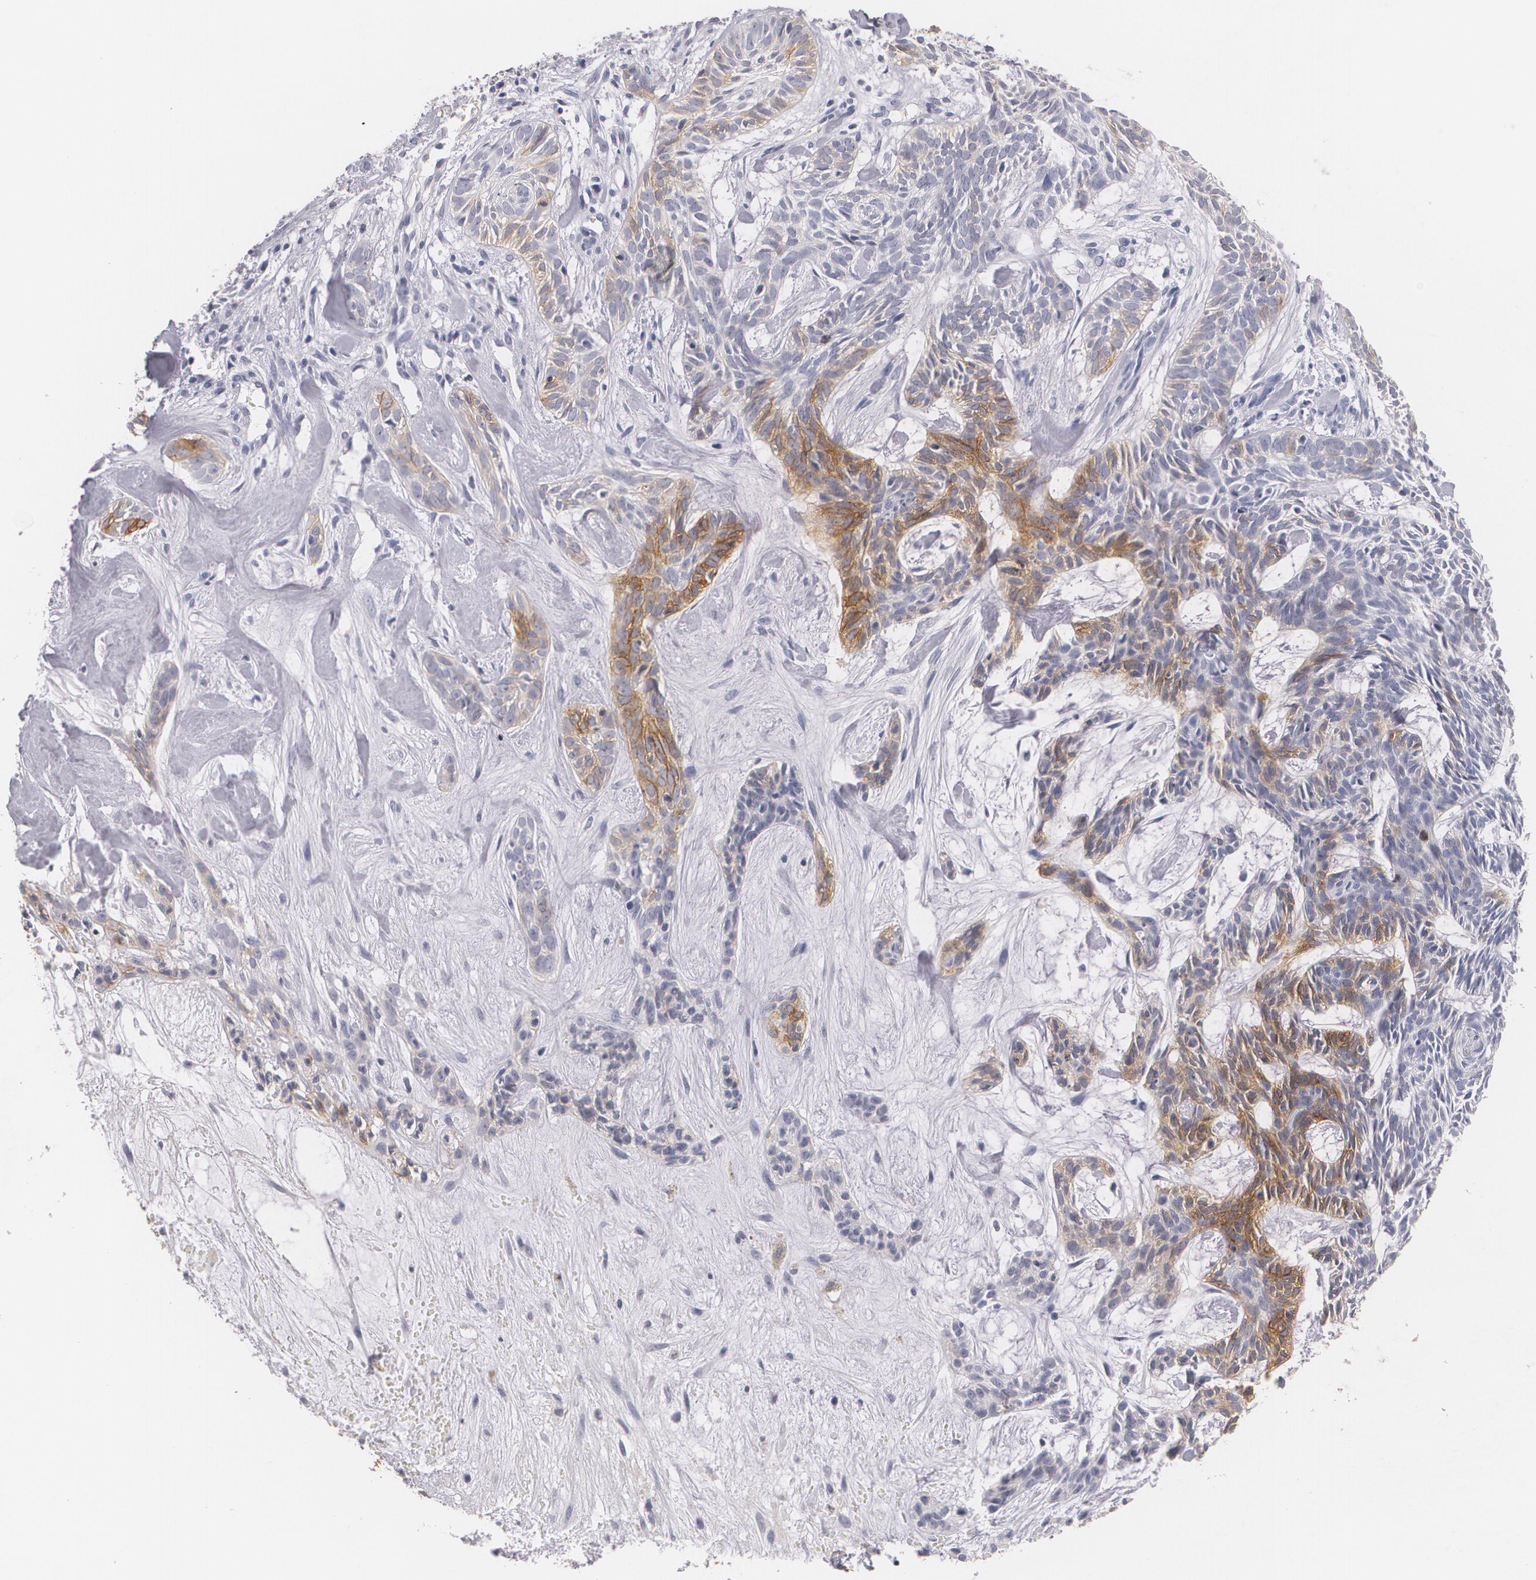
{"staining": {"intensity": "moderate", "quantity": "<25%", "location": "cytoplasmic/membranous"}, "tissue": "skin cancer", "cell_type": "Tumor cells", "image_type": "cancer", "snomed": [{"axis": "morphology", "description": "Basal cell carcinoma"}, {"axis": "topography", "description": "Skin"}], "caption": "There is low levels of moderate cytoplasmic/membranous staining in tumor cells of basal cell carcinoma (skin), as demonstrated by immunohistochemical staining (brown color).", "gene": "NGFR", "patient": {"sex": "male", "age": 75}}